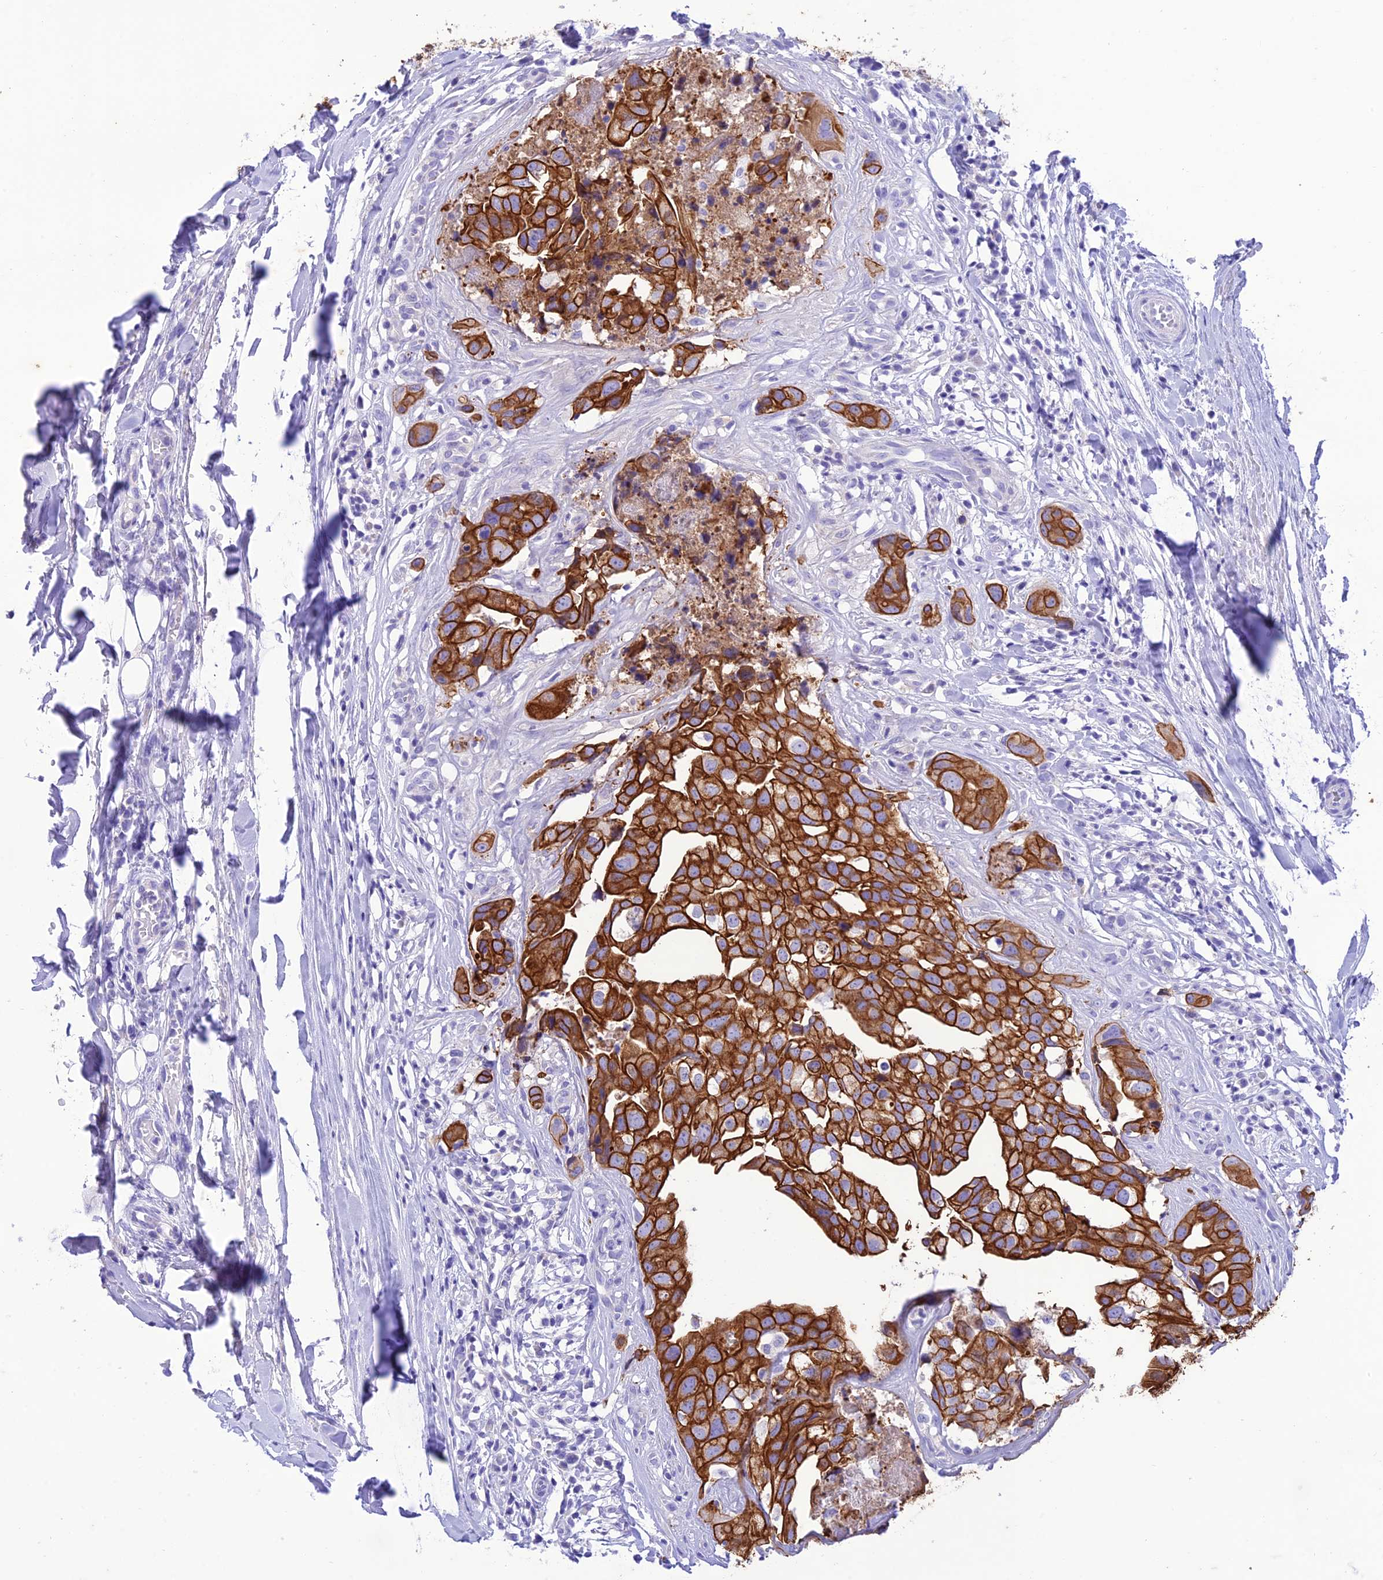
{"staining": {"intensity": "strong", "quantity": ">75%", "location": "cytoplasmic/membranous"}, "tissue": "head and neck cancer", "cell_type": "Tumor cells", "image_type": "cancer", "snomed": [{"axis": "morphology", "description": "Adenocarcinoma, NOS"}, {"axis": "morphology", "description": "Adenocarcinoma, metastatic, NOS"}, {"axis": "topography", "description": "Head-Neck"}], "caption": "Strong cytoplasmic/membranous positivity for a protein is seen in about >75% of tumor cells of head and neck metastatic adenocarcinoma using immunohistochemistry.", "gene": "VPS52", "patient": {"sex": "male", "age": 75}}